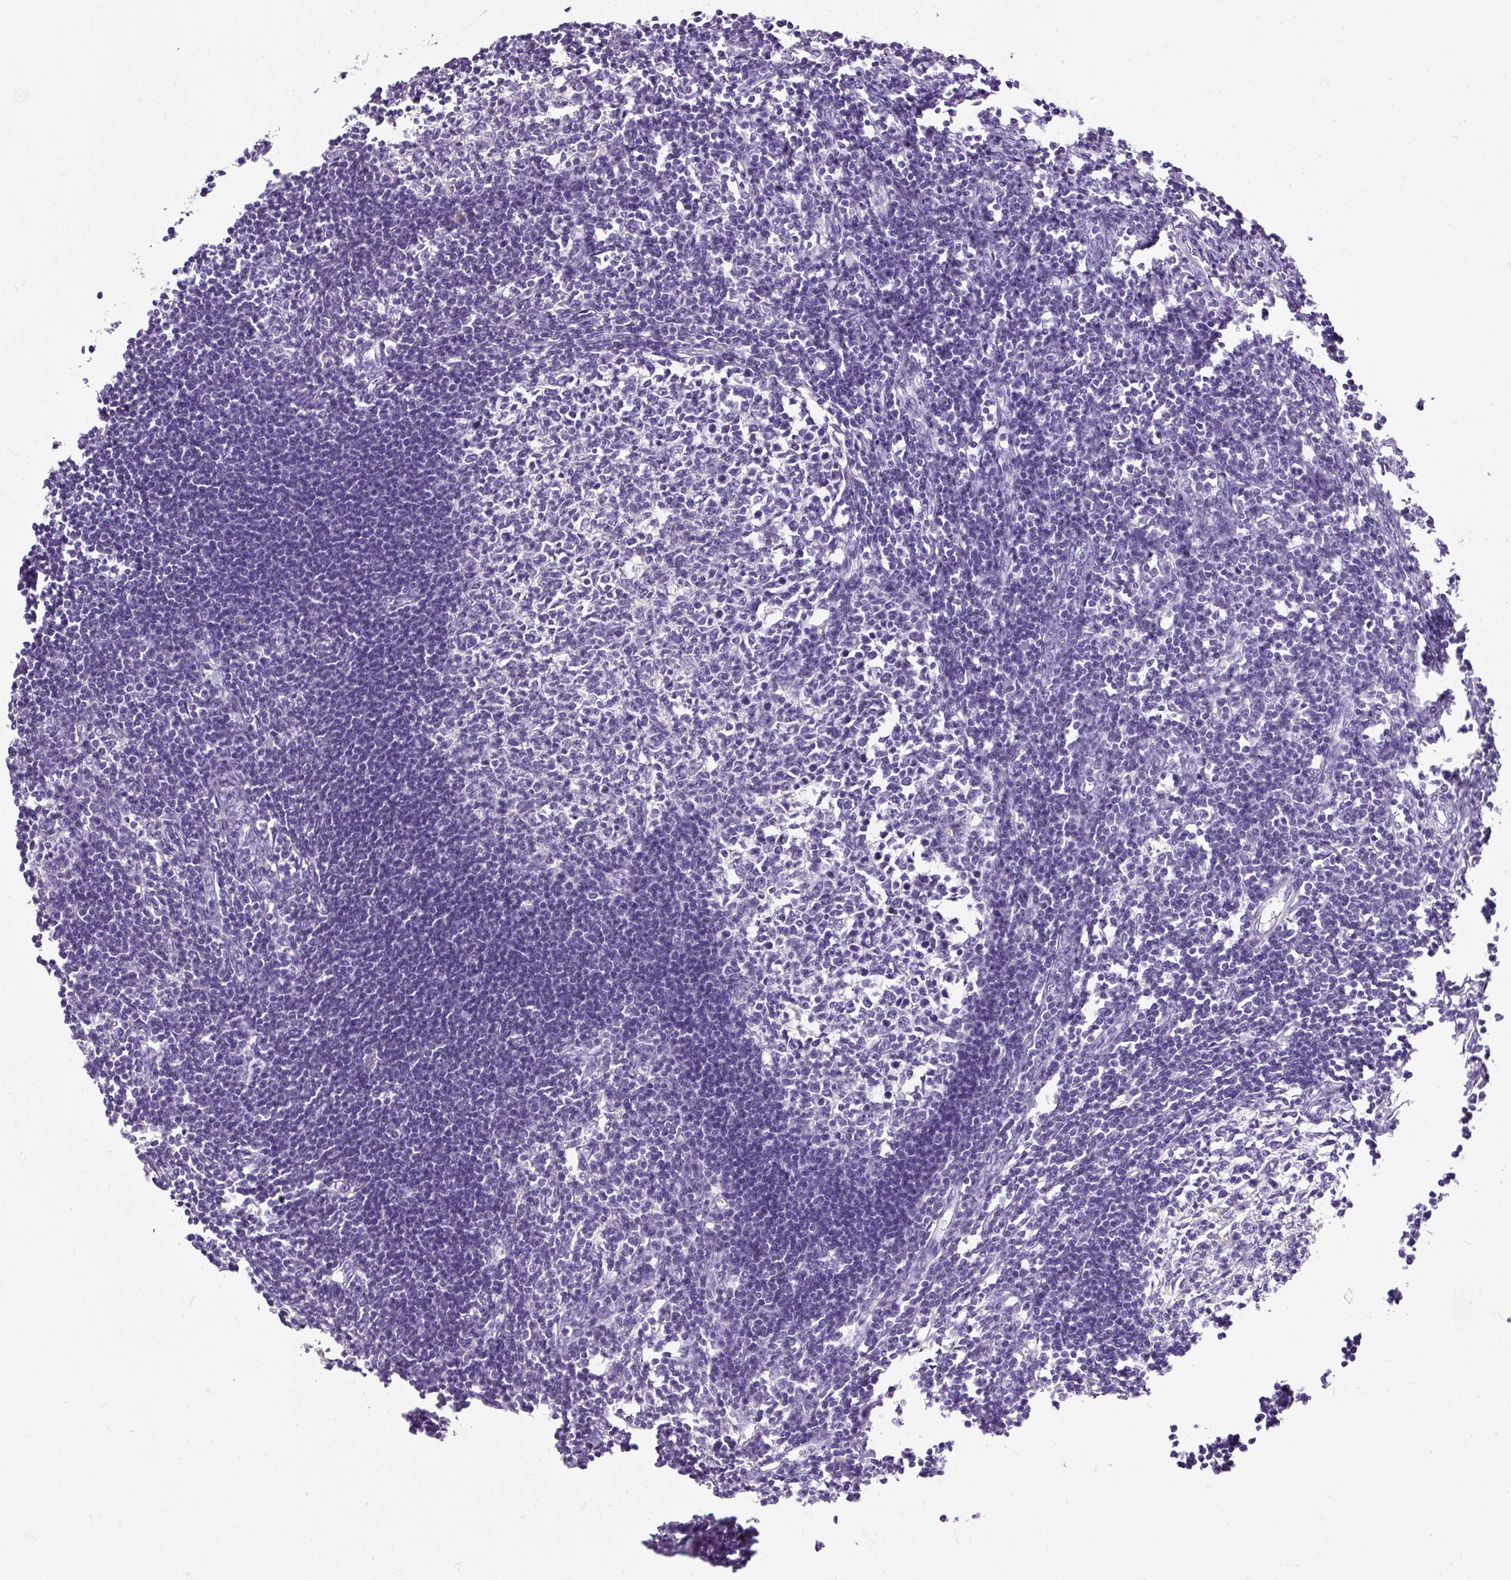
{"staining": {"intensity": "negative", "quantity": "none", "location": "none"}, "tissue": "lymph node", "cell_type": "Germinal center cells", "image_type": "normal", "snomed": [{"axis": "morphology", "description": "Normal tissue, NOS"}, {"axis": "morphology", "description": "Malignant melanoma, Metastatic site"}, {"axis": "topography", "description": "Lymph node"}], "caption": "Lymph node was stained to show a protein in brown. There is no significant positivity in germinal center cells. (DAB IHC with hematoxylin counter stain).", "gene": "GBX1", "patient": {"sex": "male", "age": 41}}